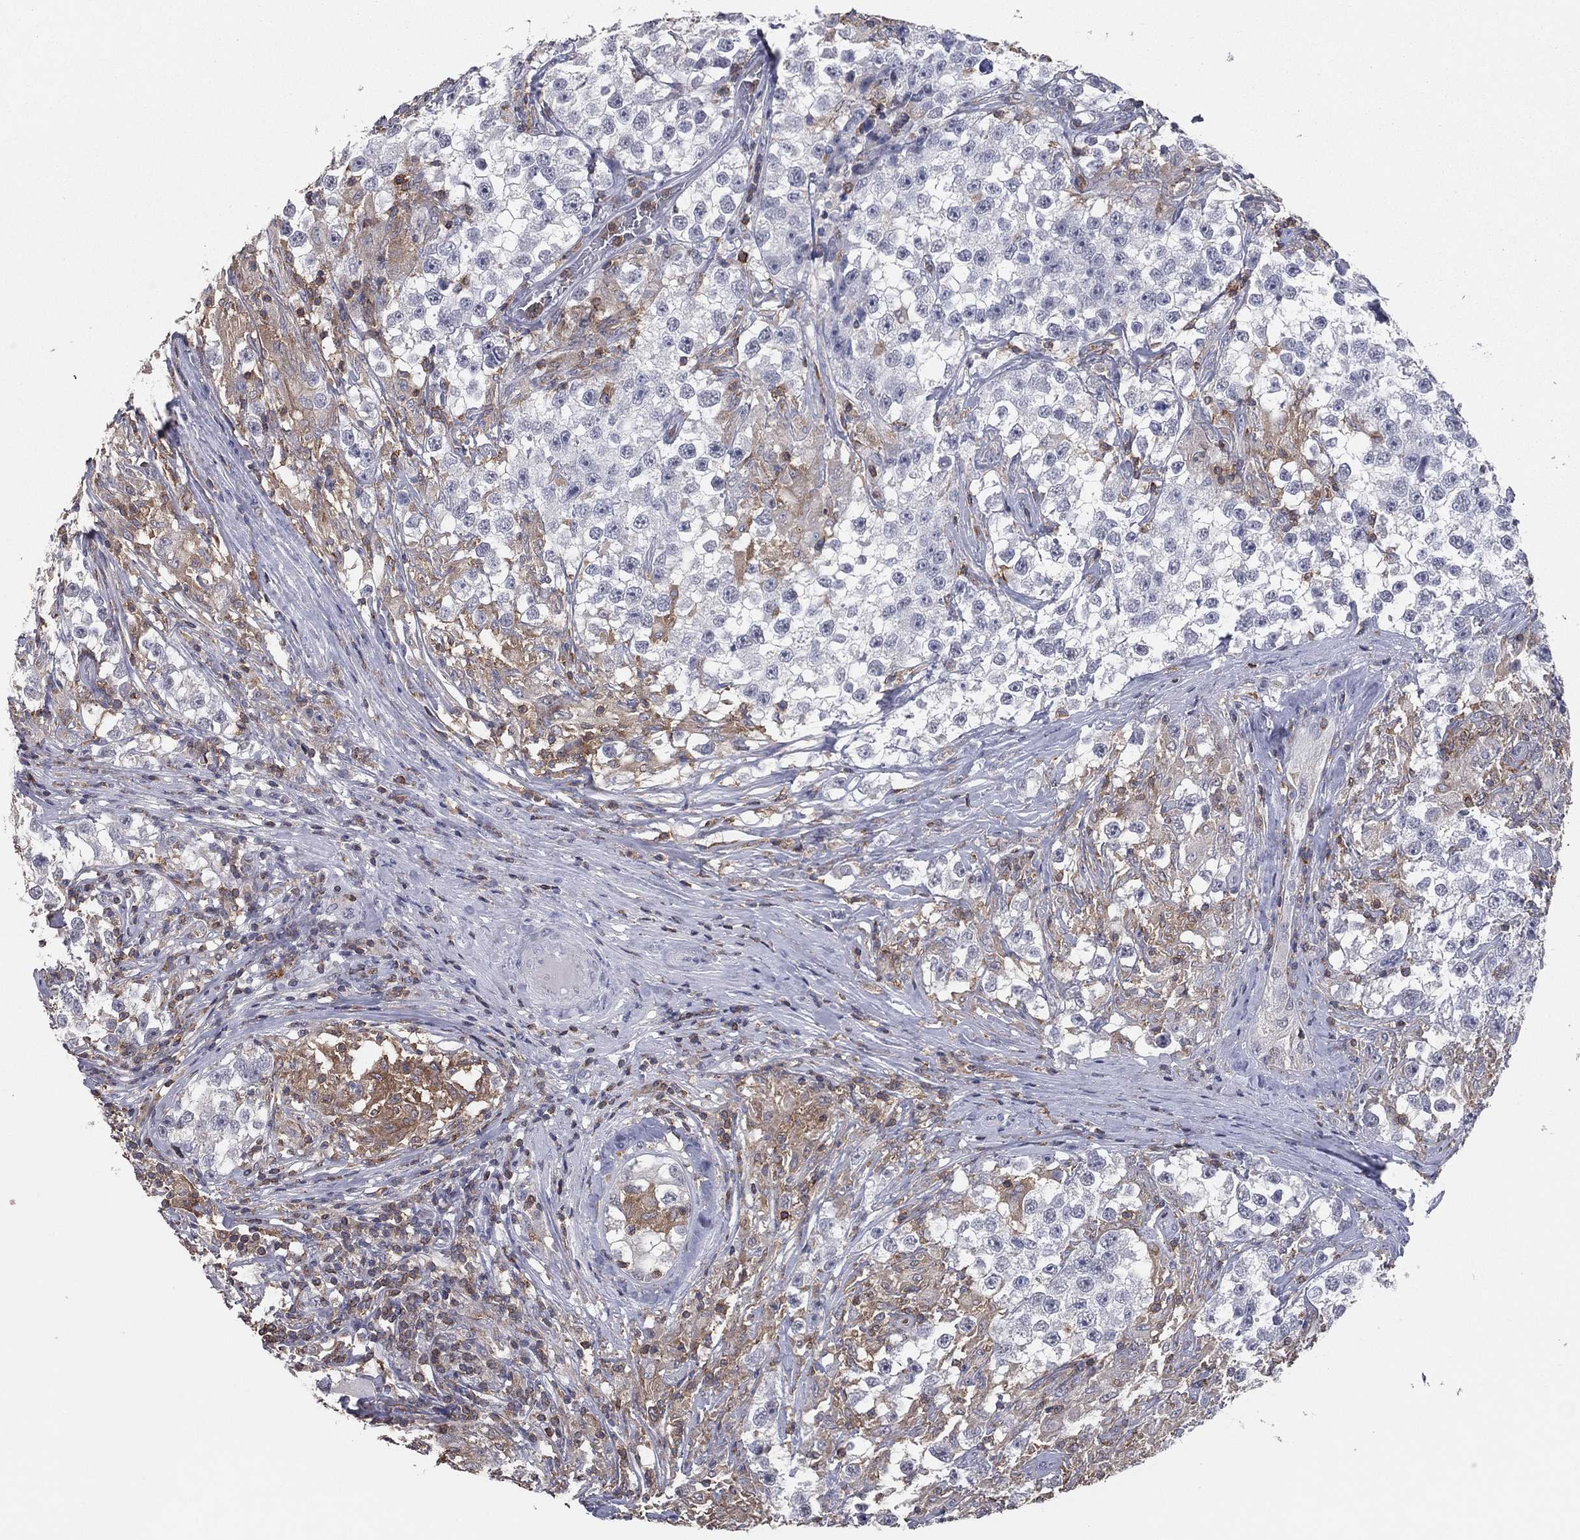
{"staining": {"intensity": "negative", "quantity": "none", "location": "none"}, "tissue": "testis cancer", "cell_type": "Tumor cells", "image_type": "cancer", "snomed": [{"axis": "morphology", "description": "Seminoma, NOS"}, {"axis": "topography", "description": "Testis"}], "caption": "IHC of testis cancer displays no positivity in tumor cells.", "gene": "PSTPIP1", "patient": {"sex": "male", "age": 46}}